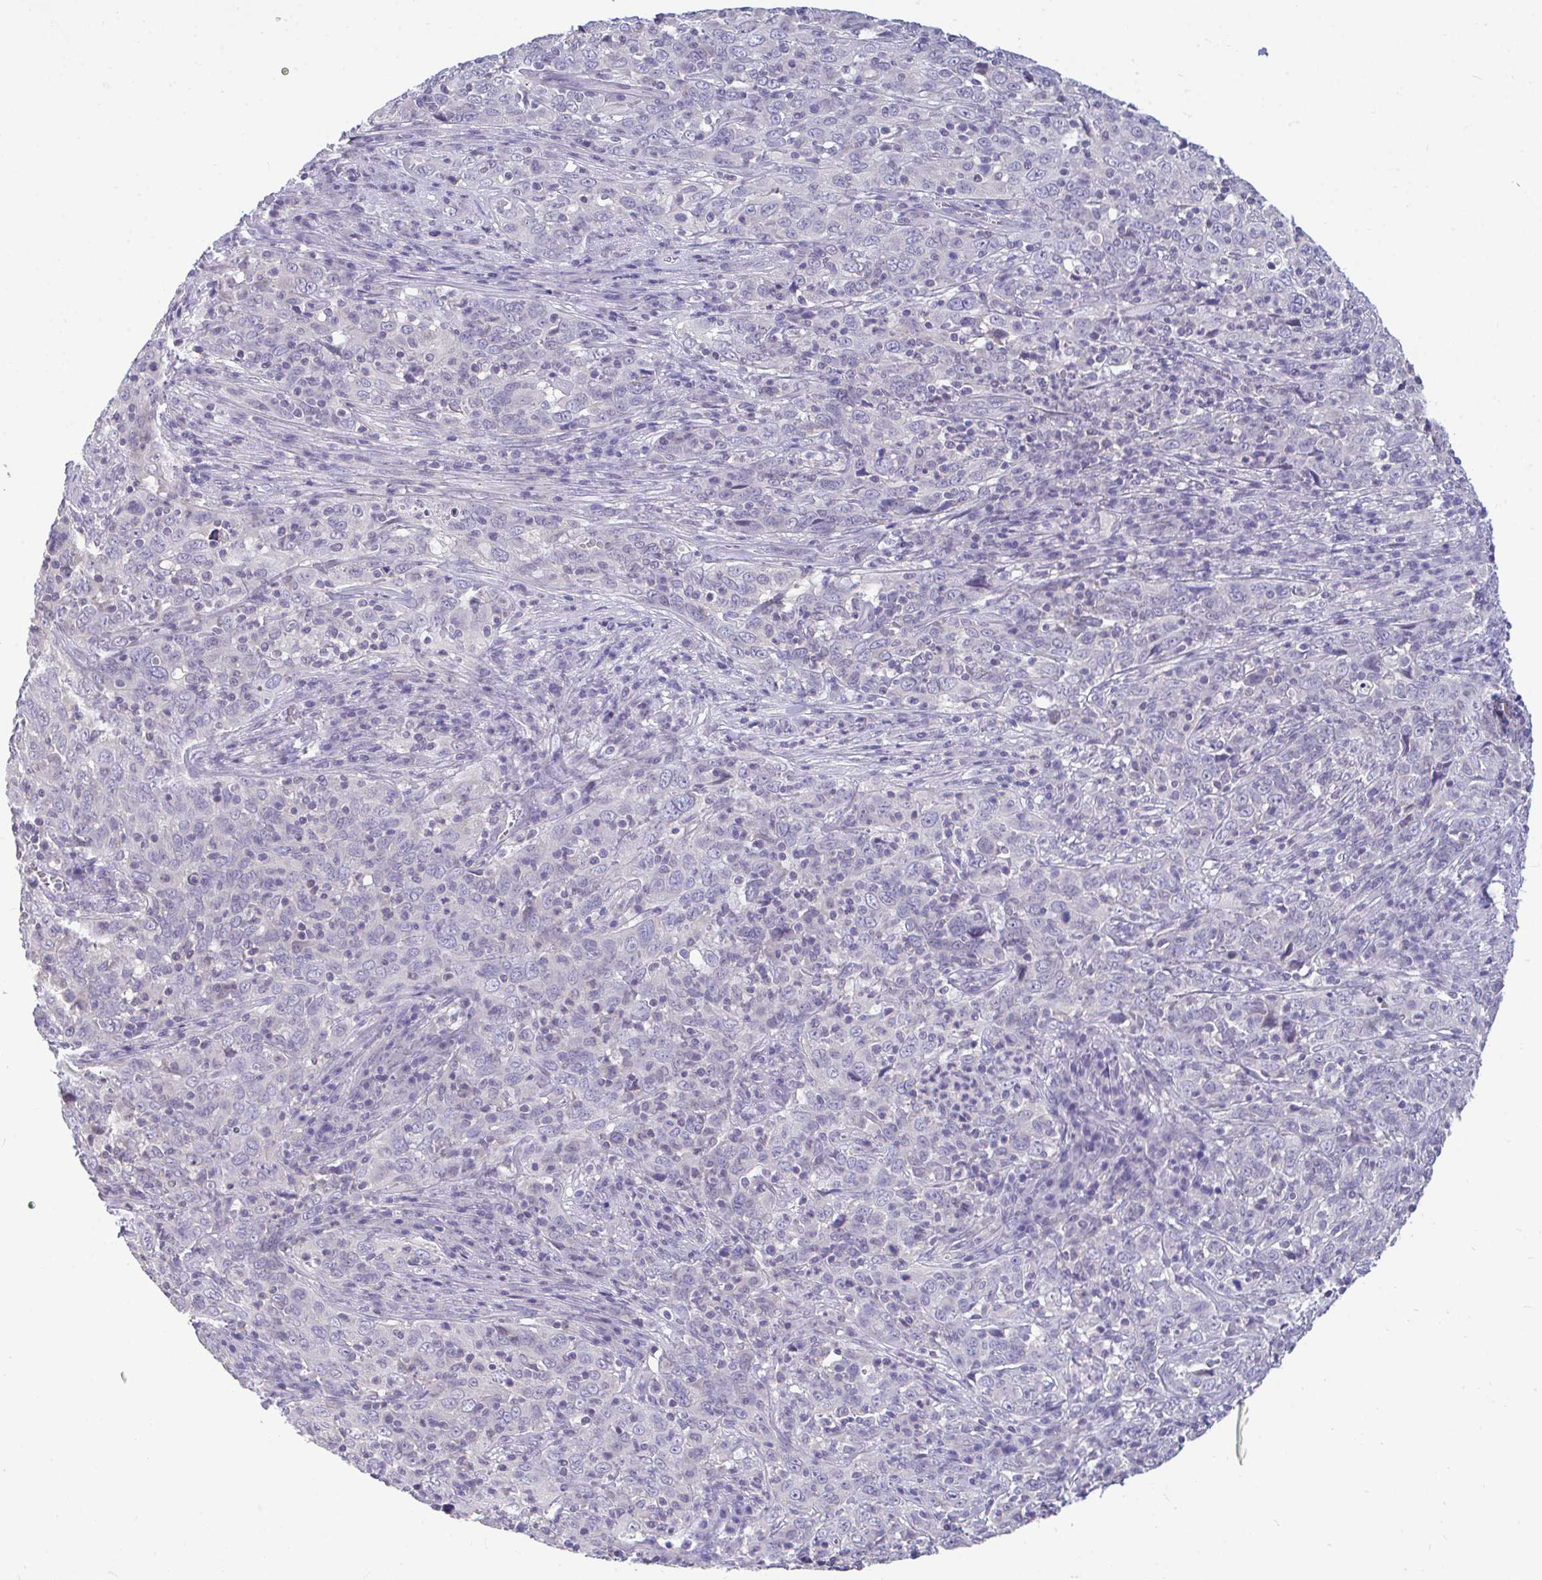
{"staining": {"intensity": "negative", "quantity": "none", "location": "none"}, "tissue": "cervical cancer", "cell_type": "Tumor cells", "image_type": "cancer", "snomed": [{"axis": "morphology", "description": "Squamous cell carcinoma, NOS"}, {"axis": "topography", "description": "Cervix"}], "caption": "A high-resolution photomicrograph shows immunohistochemistry staining of cervical cancer, which displays no significant positivity in tumor cells.", "gene": "PIGK", "patient": {"sex": "female", "age": 46}}